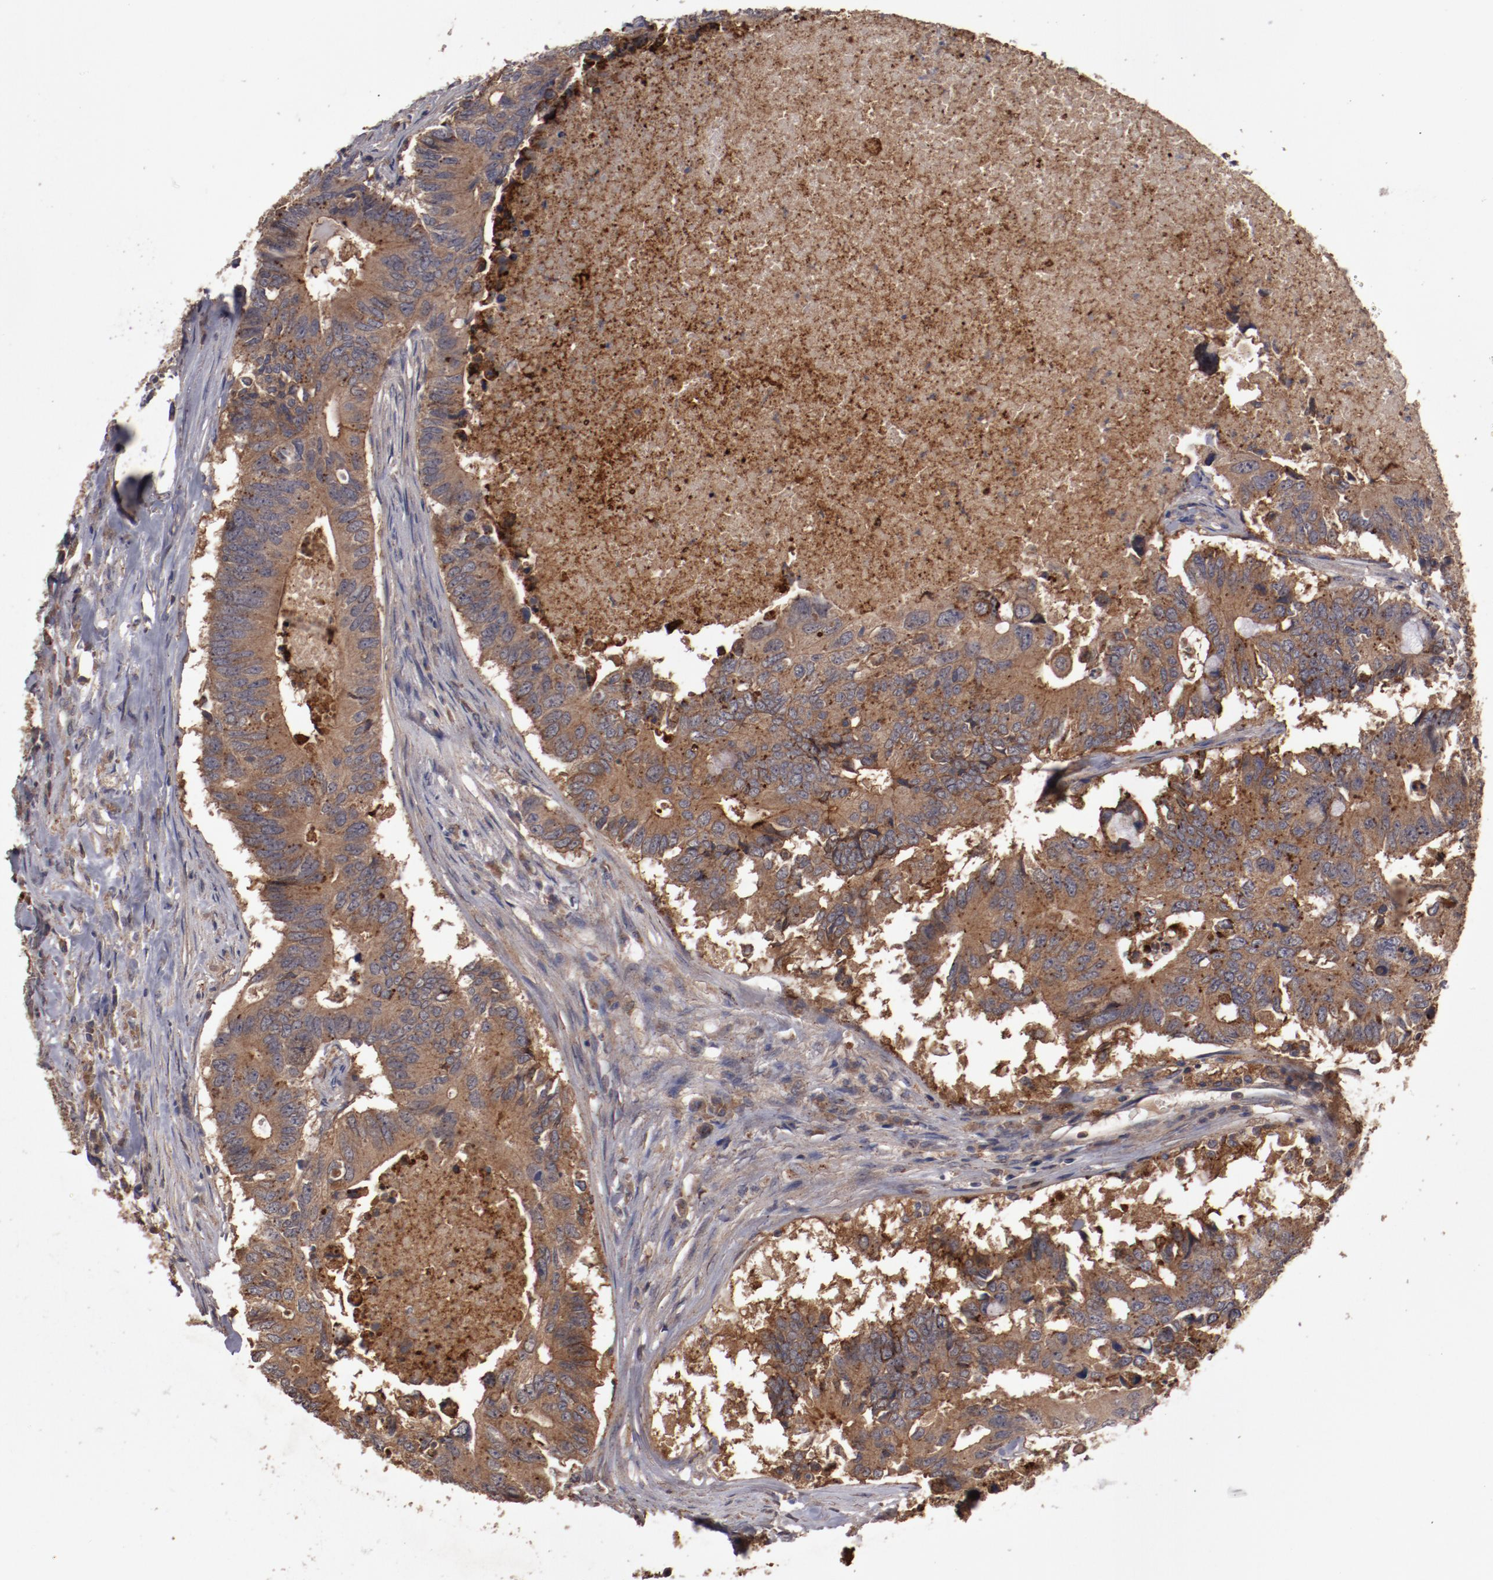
{"staining": {"intensity": "strong", "quantity": ">75%", "location": "cytoplasmic/membranous"}, "tissue": "colorectal cancer", "cell_type": "Tumor cells", "image_type": "cancer", "snomed": [{"axis": "morphology", "description": "Adenocarcinoma, NOS"}, {"axis": "topography", "description": "Colon"}], "caption": "Strong cytoplasmic/membranous expression is seen in about >75% of tumor cells in adenocarcinoma (colorectal). (IHC, brightfield microscopy, high magnification).", "gene": "LRRC75B", "patient": {"sex": "male", "age": 71}}